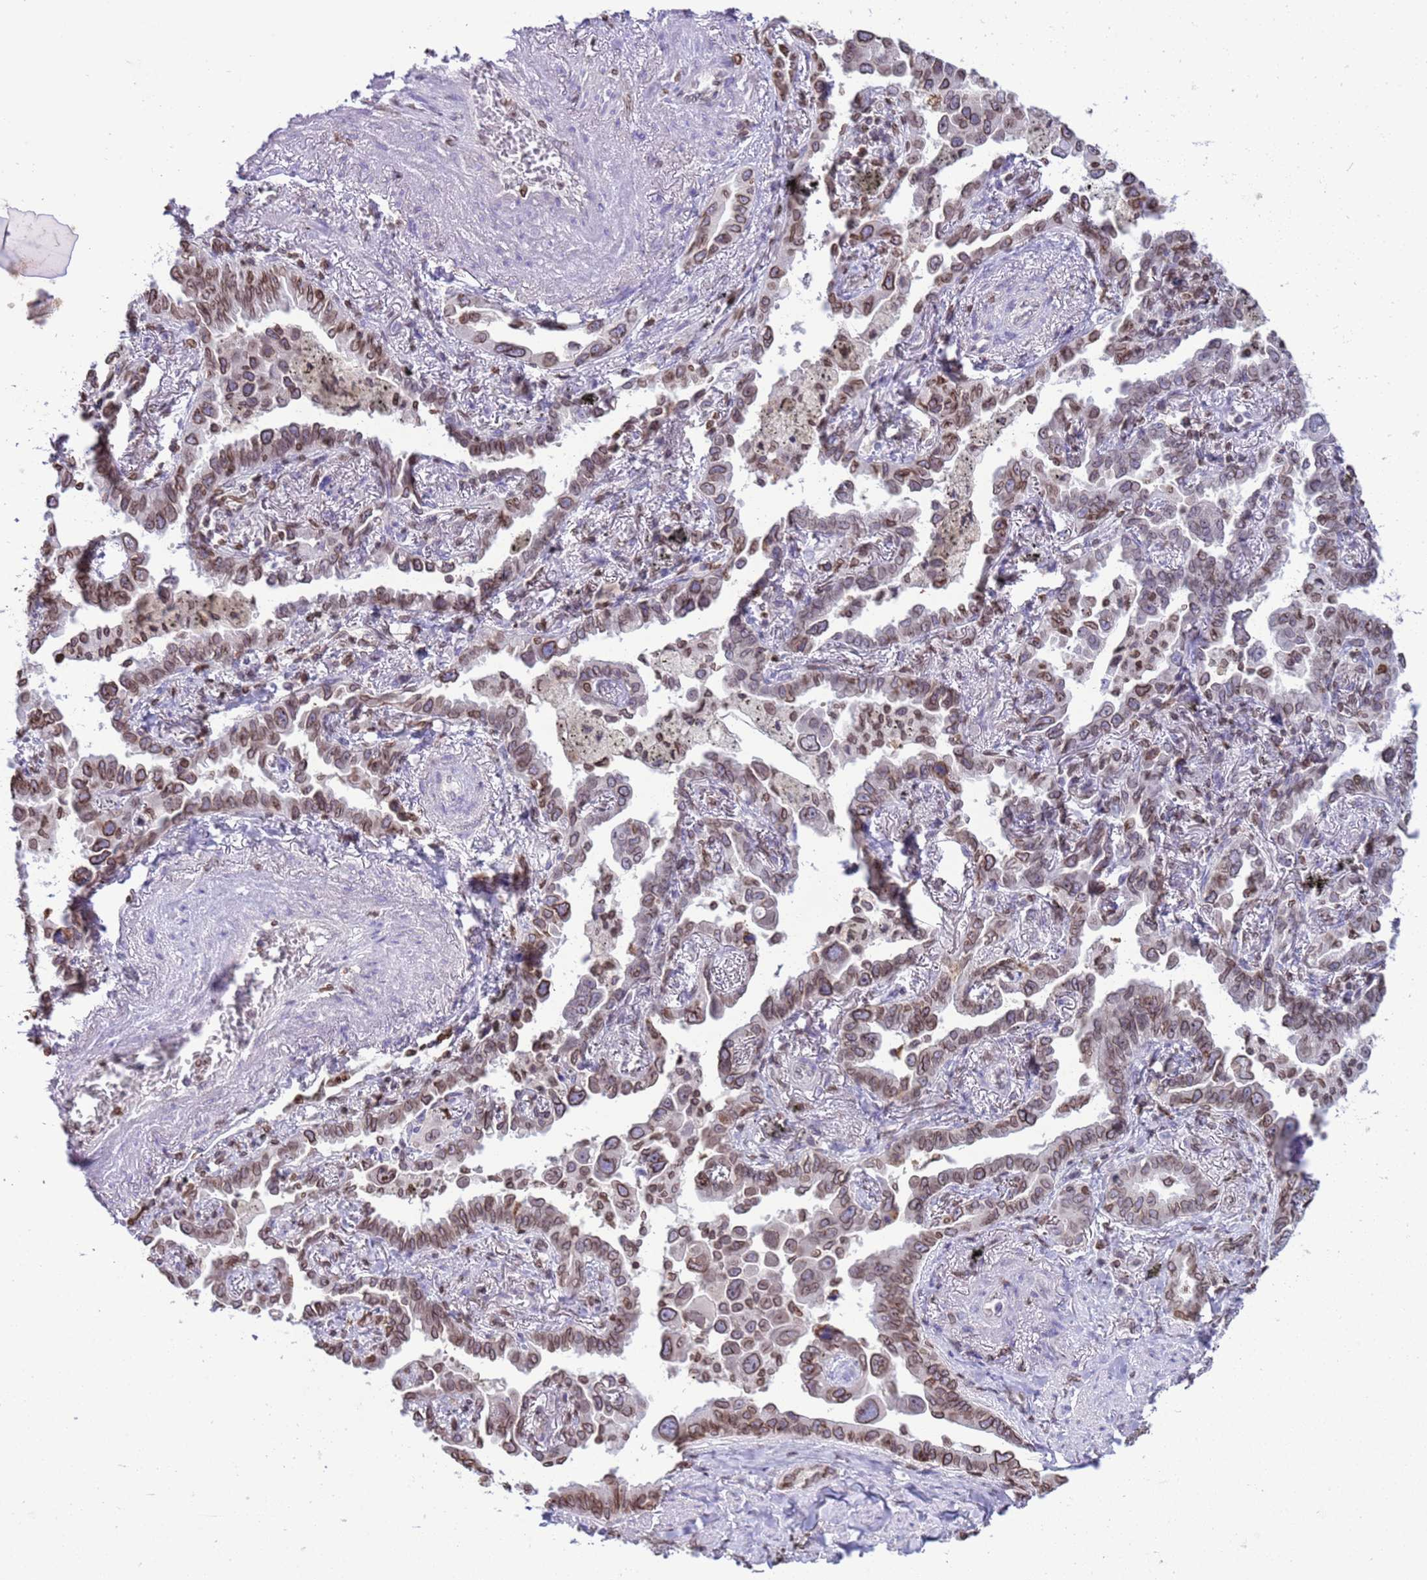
{"staining": {"intensity": "moderate", "quantity": ">75%", "location": "cytoplasmic/membranous,nuclear"}, "tissue": "lung cancer", "cell_type": "Tumor cells", "image_type": "cancer", "snomed": [{"axis": "morphology", "description": "Adenocarcinoma, NOS"}, {"axis": "topography", "description": "Lung"}], "caption": "IHC image of neoplastic tissue: human lung cancer stained using immunohistochemistry displays medium levels of moderate protein expression localized specifically in the cytoplasmic/membranous and nuclear of tumor cells, appearing as a cytoplasmic/membranous and nuclear brown color.", "gene": "DHX37", "patient": {"sex": "male", "age": 67}}